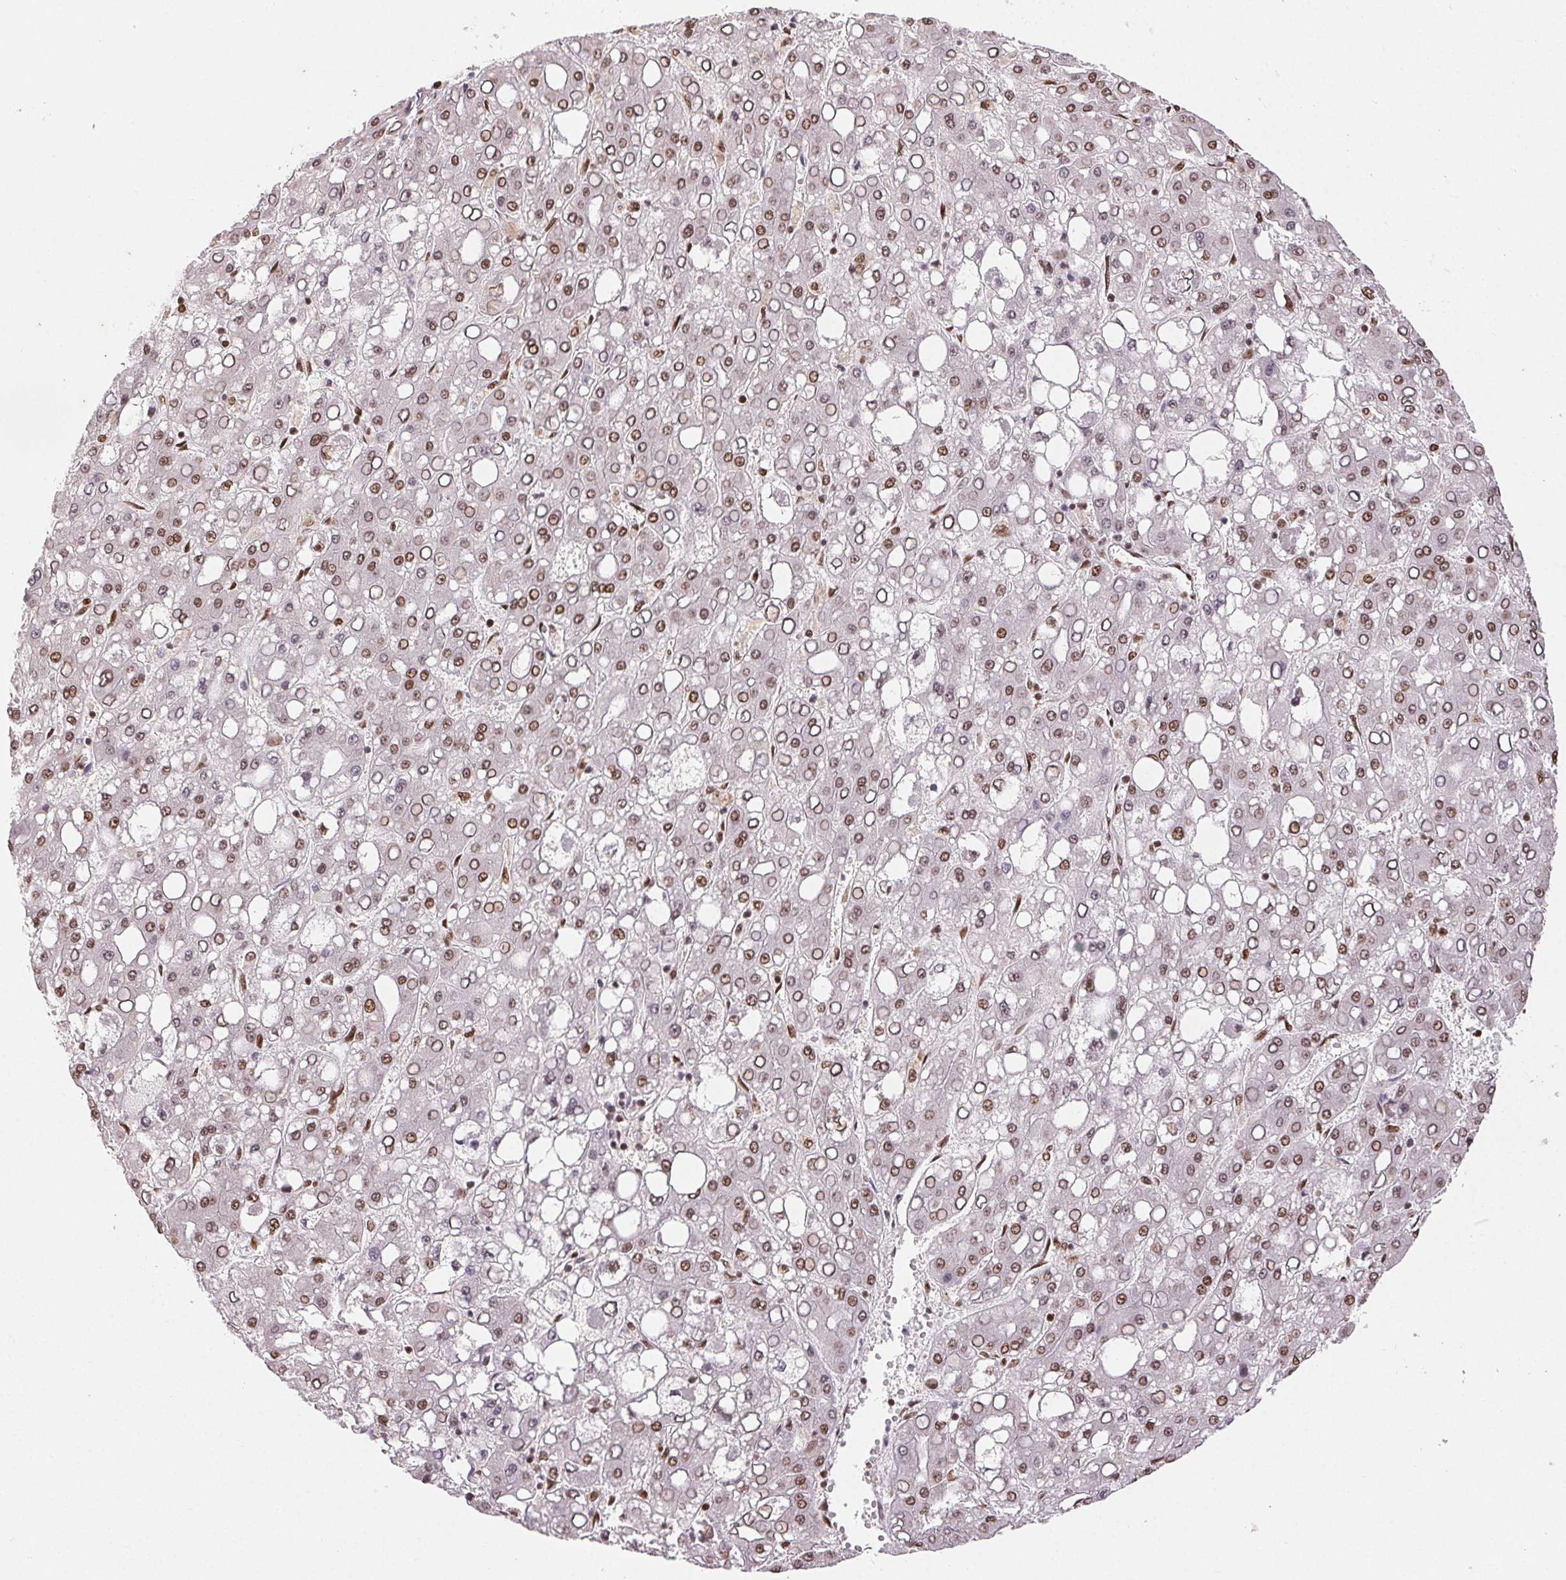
{"staining": {"intensity": "moderate", "quantity": ">75%", "location": "nuclear"}, "tissue": "liver cancer", "cell_type": "Tumor cells", "image_type": "cancer", "snomed": [{"axis": "morphology", "description": "Carcinoma, Hepatocellular, NOS"}, {"axis": "topography", "description": "Liver"}], "caption": "A medium amount of moderate nuclear positivity is seen in approximately >75% of tumor cells in liver hepatocellular carcinoma tissue. Nuclei are stained in blue.", "gene": "ZNF80", "patient": {"sex": "male", "age": 65}}